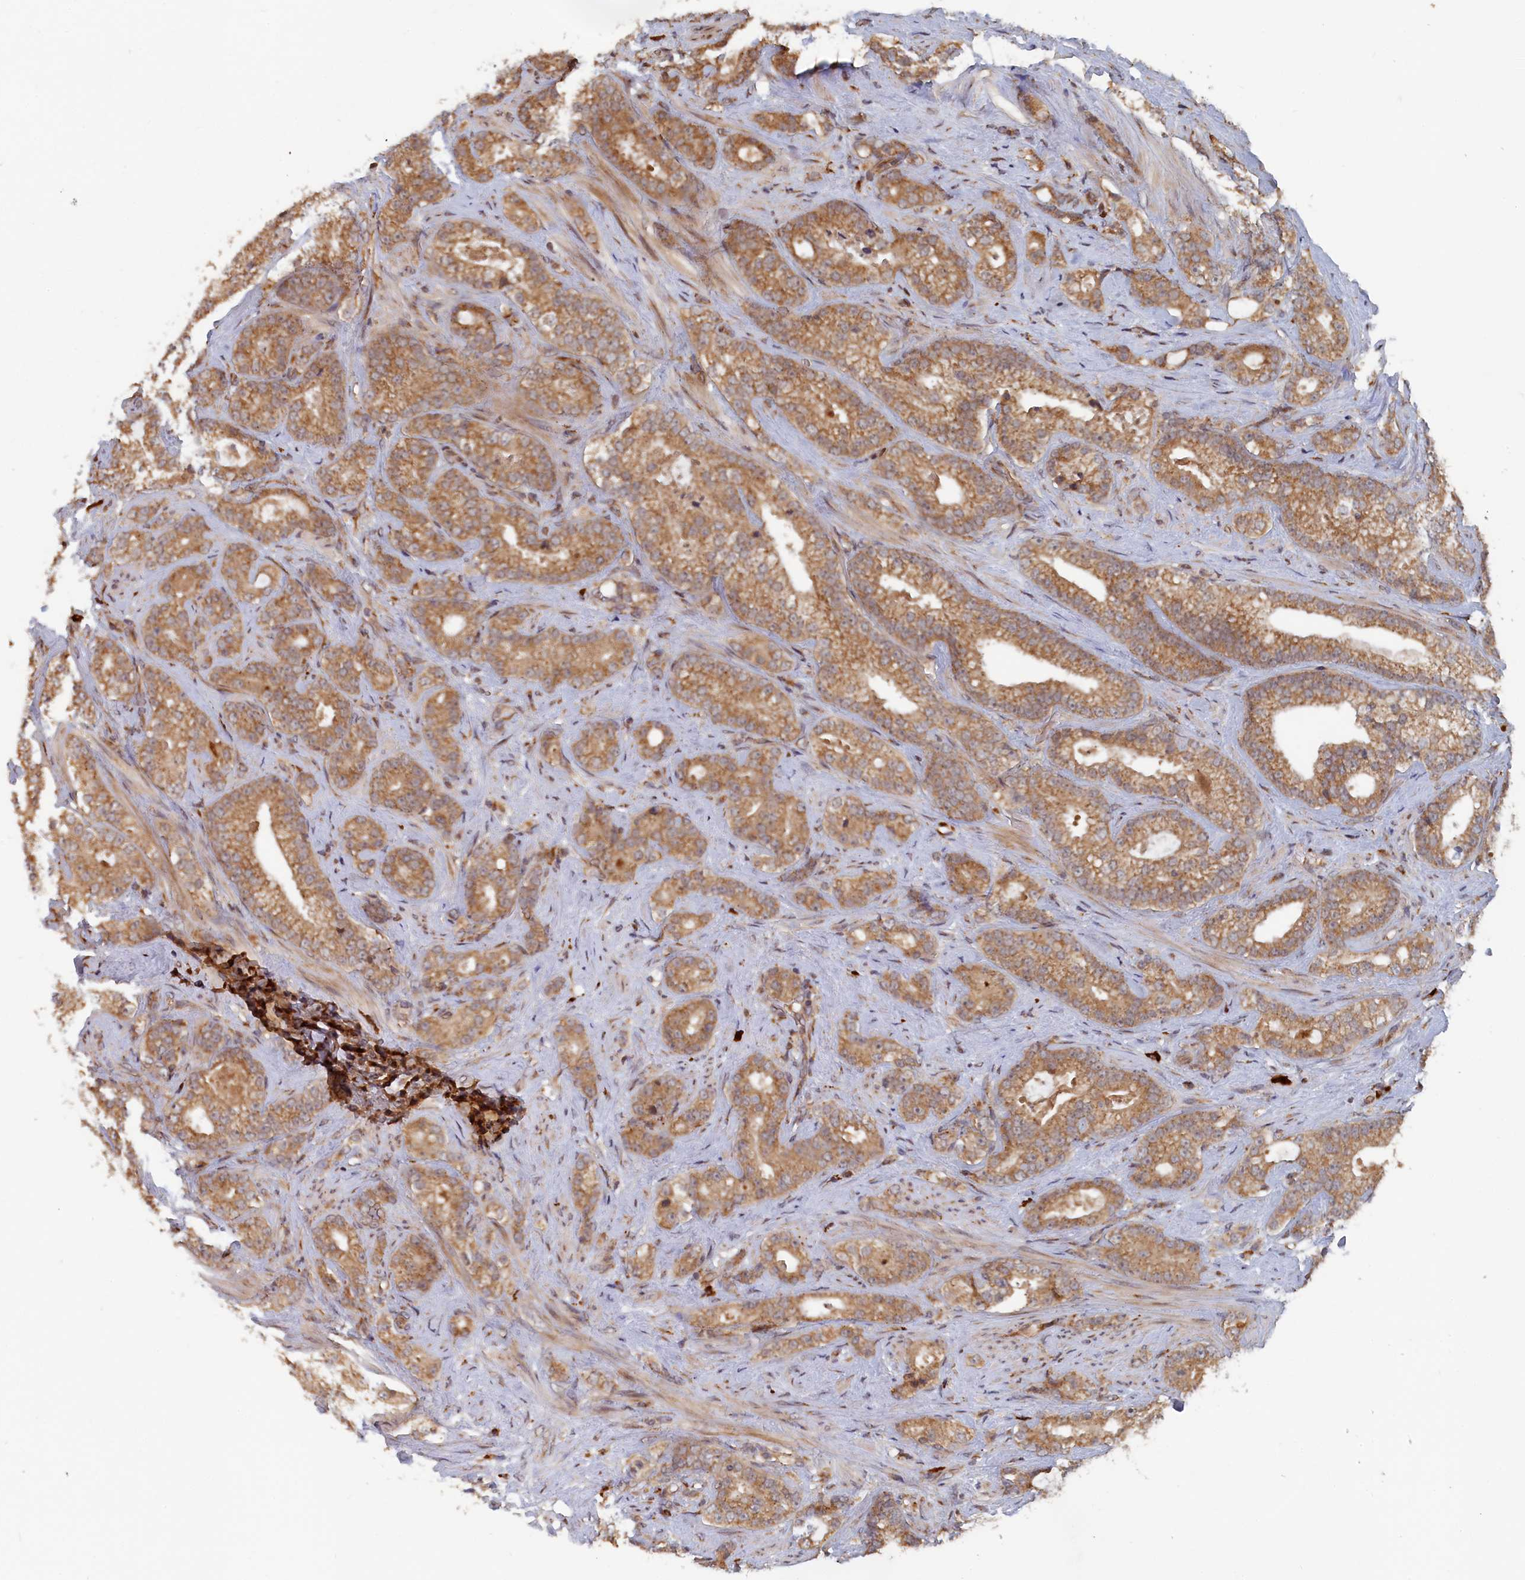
{"staining": {"intensity": "moderate", "quantity": ">75%", "location": "cytoplasmic/membranous"}, "tissue": "prostate cancer", "cell_type": "Tumor cells", "image_type": "cancer", "snomed": [{"axis": "morphology", "description": "Adenocarcinoma, High grade"}, {"axis": "topography", "description": "Prostate and seminal vesicle, NOS"}], "caption": "Tumor cells demonstrate medium levels of moderate cytoplasmic/membranous staining in about >75% of cells in prostate cancer.", "gene": "TRAPPC2L", "patient": {"sex": "male", "age": 67}}